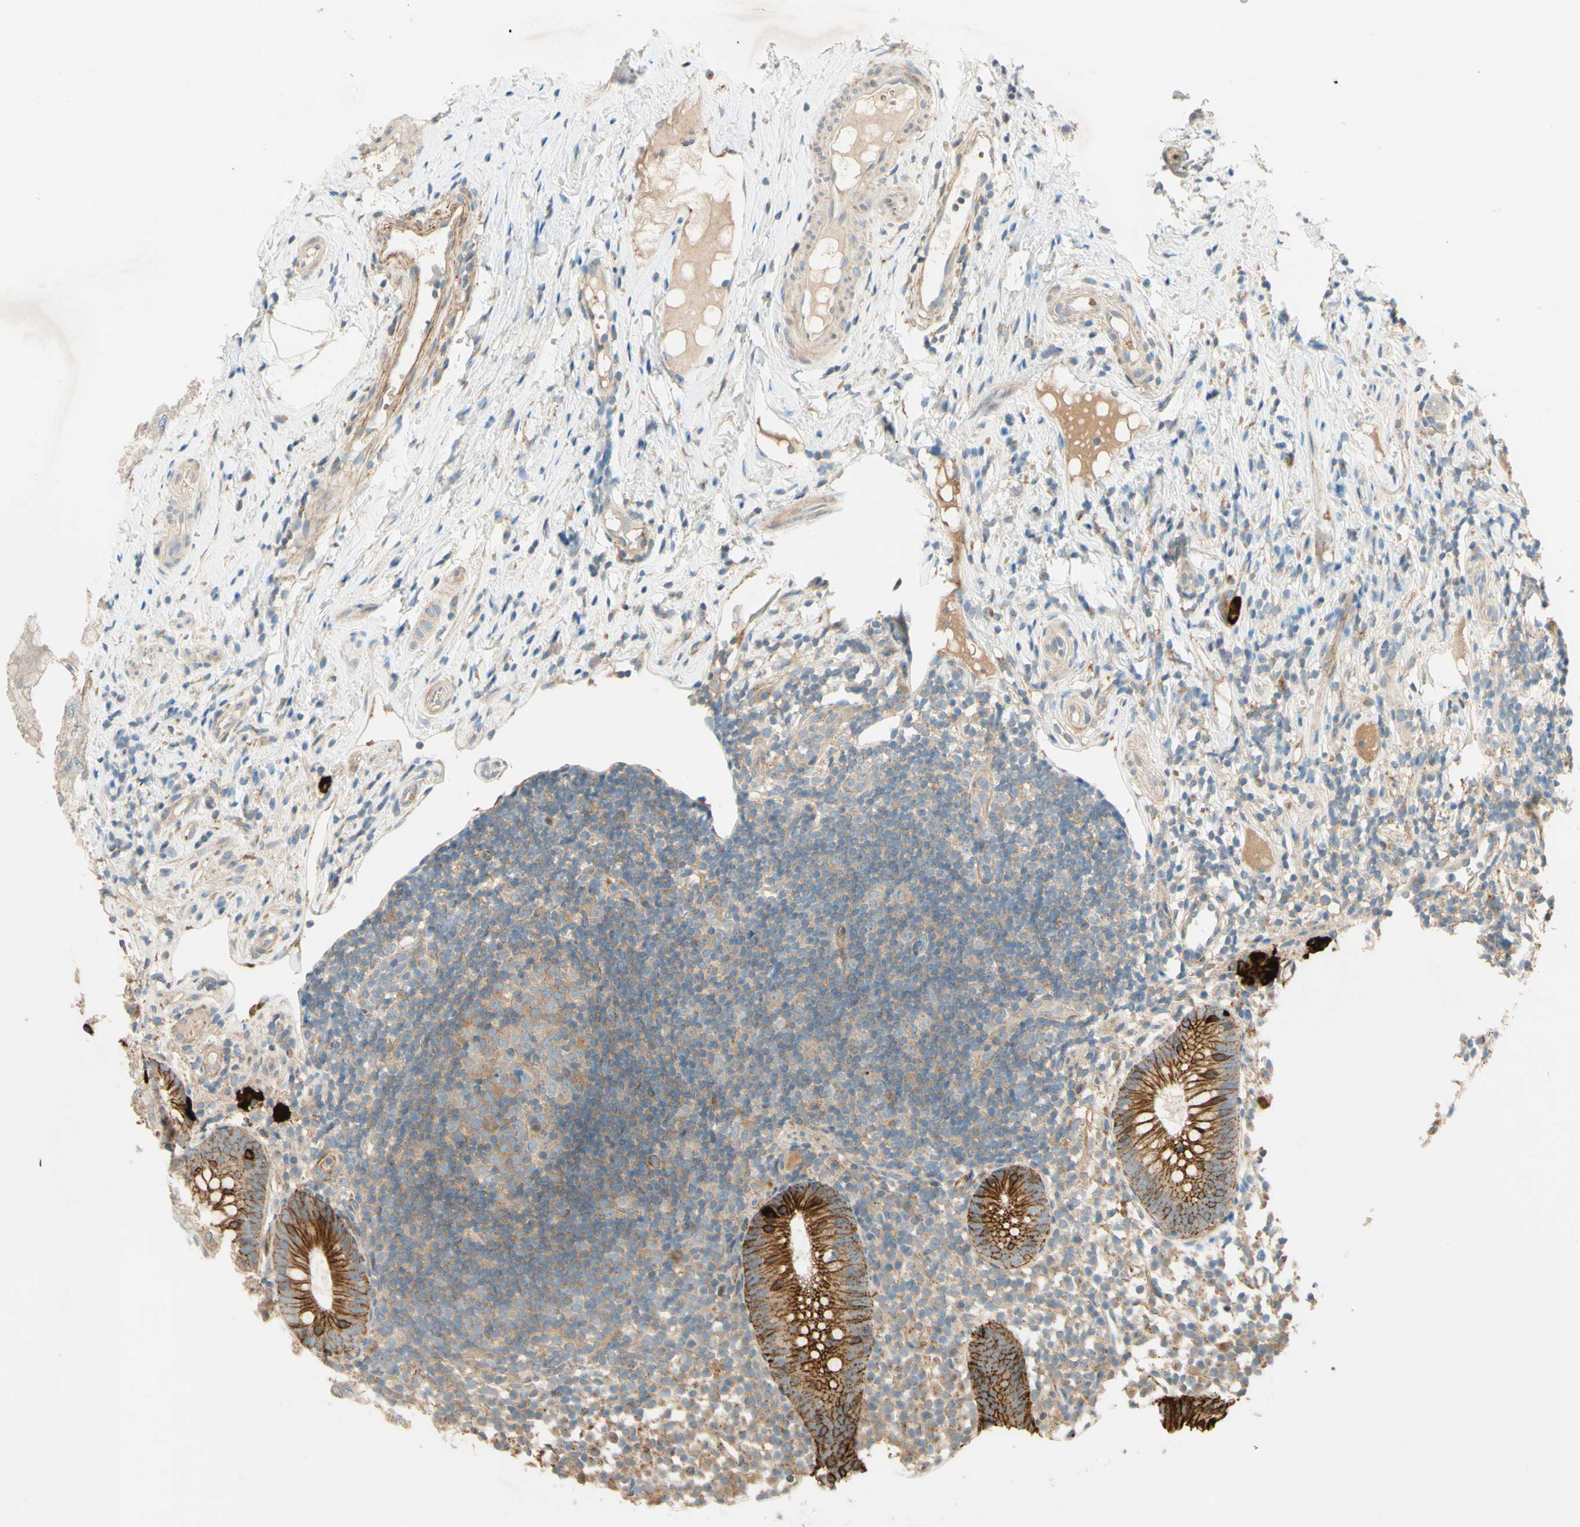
{"staining": {"intensity": "strong", "quantity": ">75%", "location": "cytoplasmic/membranous"}, "tissue": "appendix", "cell_type": "Glandular cells", "image_type": "normal", "snomed": [{"axis": "morphology", "description": "Normal tissue, NOS"}, {"axis": "topography", "description": "Appendix"}], "caption": "Immunohistochemical staining of benign appendix exhibits >75% levels of strong cytoplasmic/membranous protein expression in approximately >75% of glandular cells.", "gene": "ADAM17", "patient": {"sex": "female", "age": 20}}